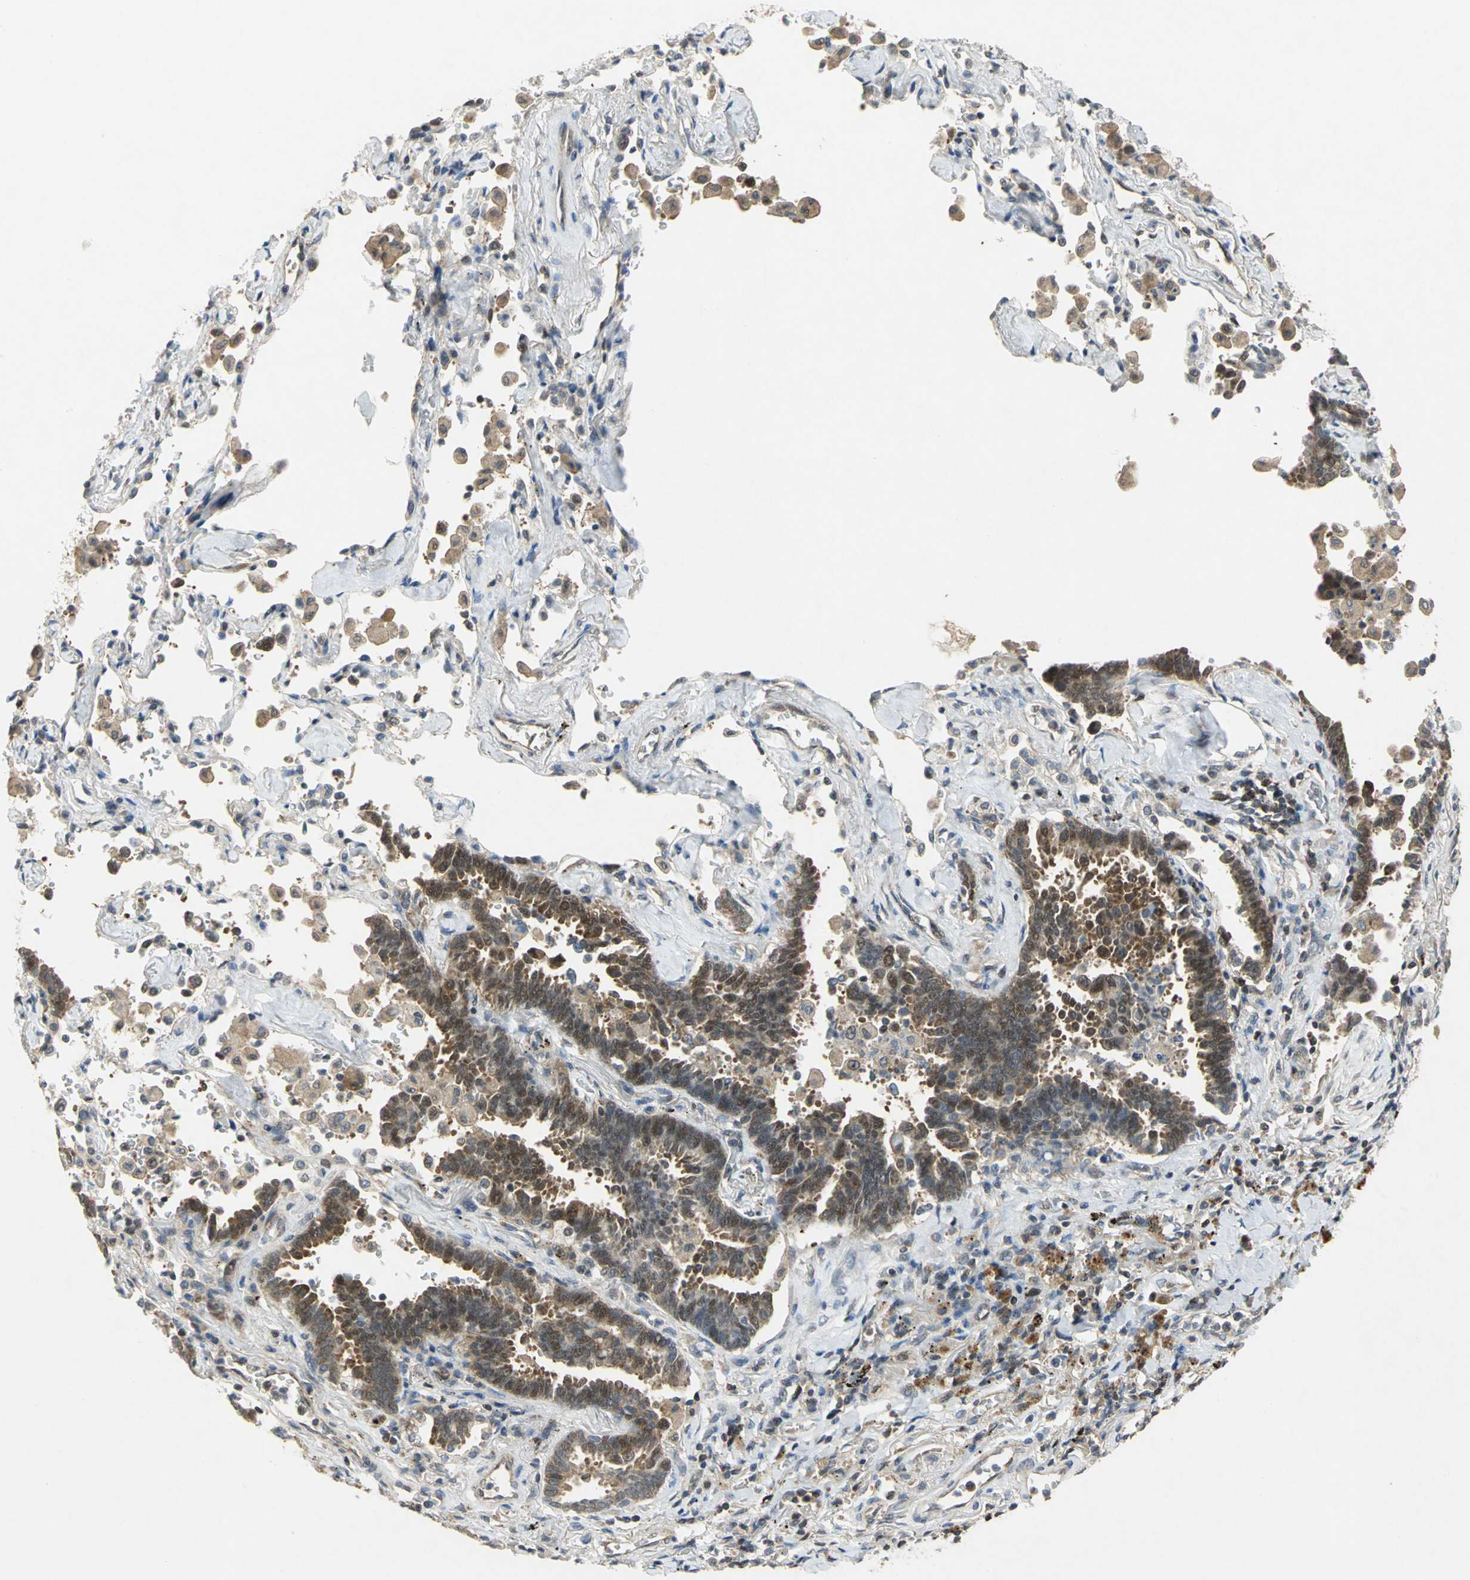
{"staining": {"intensity": "moderate", "quantity": ">75%", "location": "nuclear"}, "tissue": "lung cancer", "cell_type": "Tumor cells", "image_type": "cancer", "snomed": [{"axis": "morphology", "description": "Adenocarcinoma, NOS"}, {"axis": "topography", "description": "Lung"}], "caption": "A histopathology image of lung cancer (adenocarcinoma) stained for a protein demonstrates moderate nuclear brown staining in tumor cells. The protein is stained brown, and the nuclei are stained in blue (DAB (3,3'-diaminobenzidine) IHC with brightfield microscopy, high magnification).", "gene": "PPIA", "patient": {"sex": "female", "age": 64}}